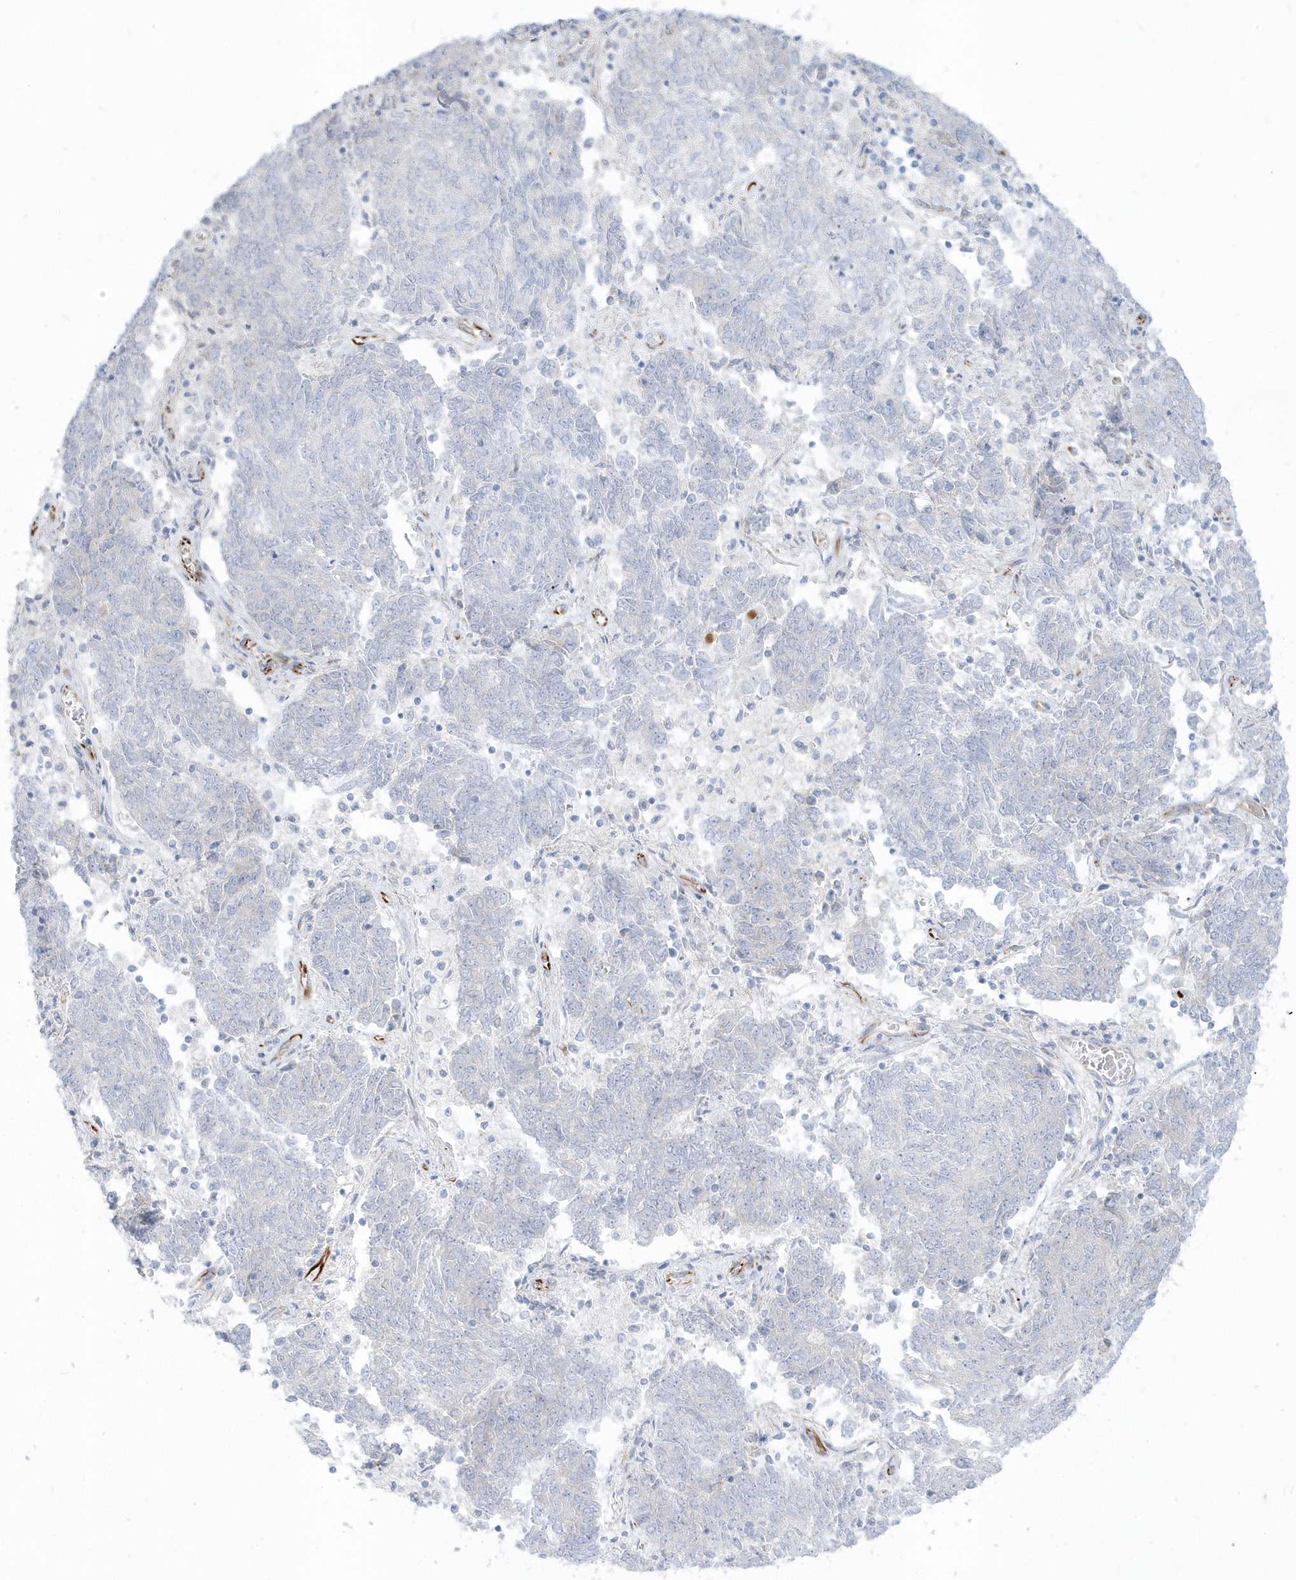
{"staining": {"intensity": "negative", "quantity": "none", "location": "none"}, "tissue": "endometrial cancer", "cell_type": "Tumor cells", "image_type": "cancer", "snomed": [{"axis": "morphology", "description": "Adenocarcinoma, NOS"}, {"axis": "topography", "description": "Endometrium"}], "caption": "Tumor cells are negative for brown protein staining in adenocarcinoma (endometrial).", "gene": "PPIL6", "patient": {"sex": "female", "age": 80}}